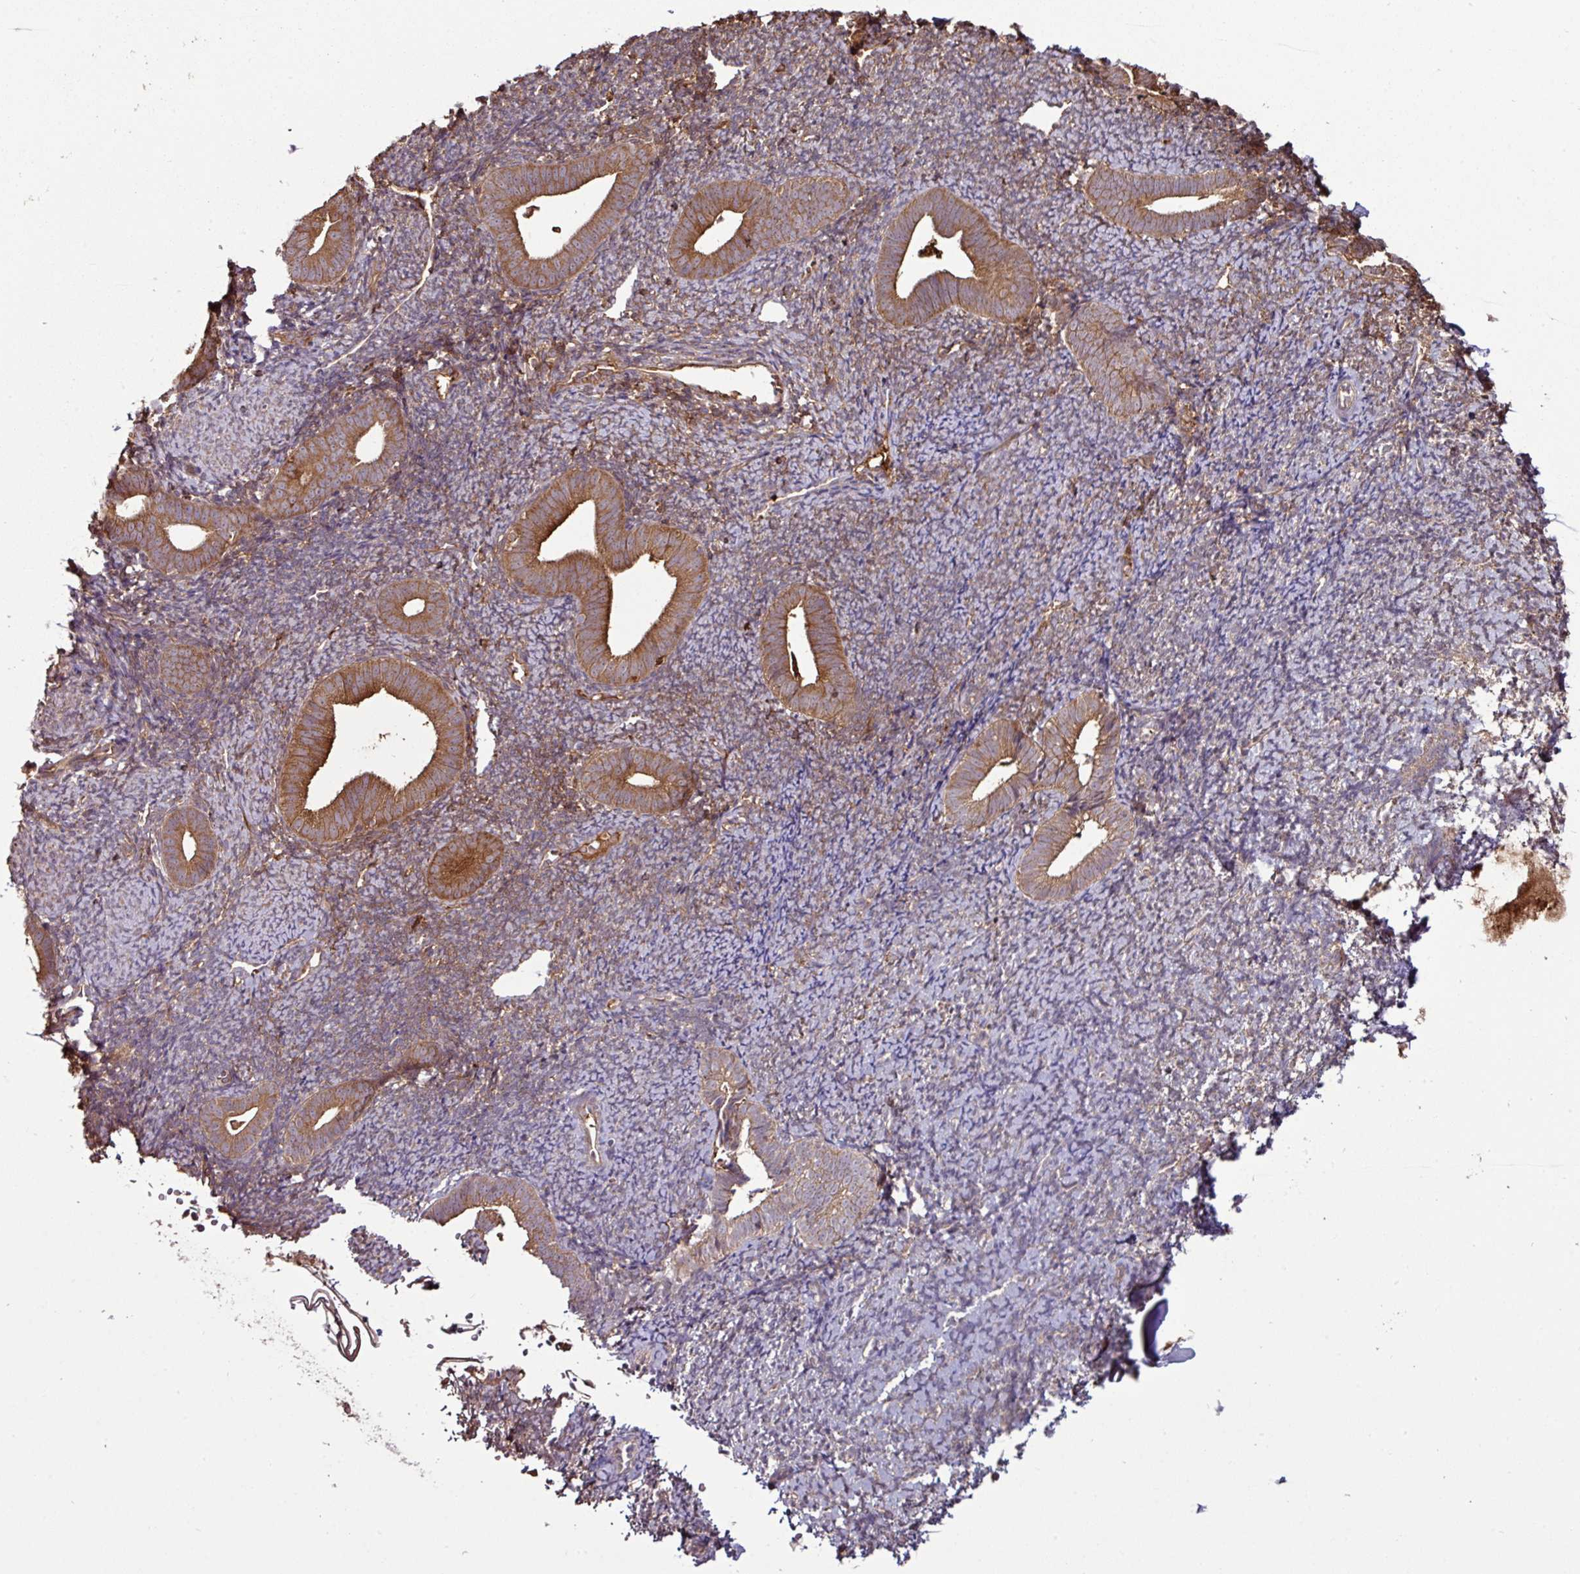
{"staining": {"intensity": "weak", "quantity": "25%-75%", "location": "cytoplasmic/membranous"}, "tissue": "endometrium", "cell_type": "Cells in endometrial stroma", "image_type": "normal", "snomed": [{"axis": "morphology", "description": "Normal tissue, NOS"}, {"axis": "topography", "description": "Endometrium"}], "caption": "Endometrium stained for a protein (brown) reveals weak cytoplasmic/membranous positive expression in approximately 25%-75% of cells in endometrial stroma.", "gene": "GNPDA1", "patient": {"sex": "female", "age": 39}}